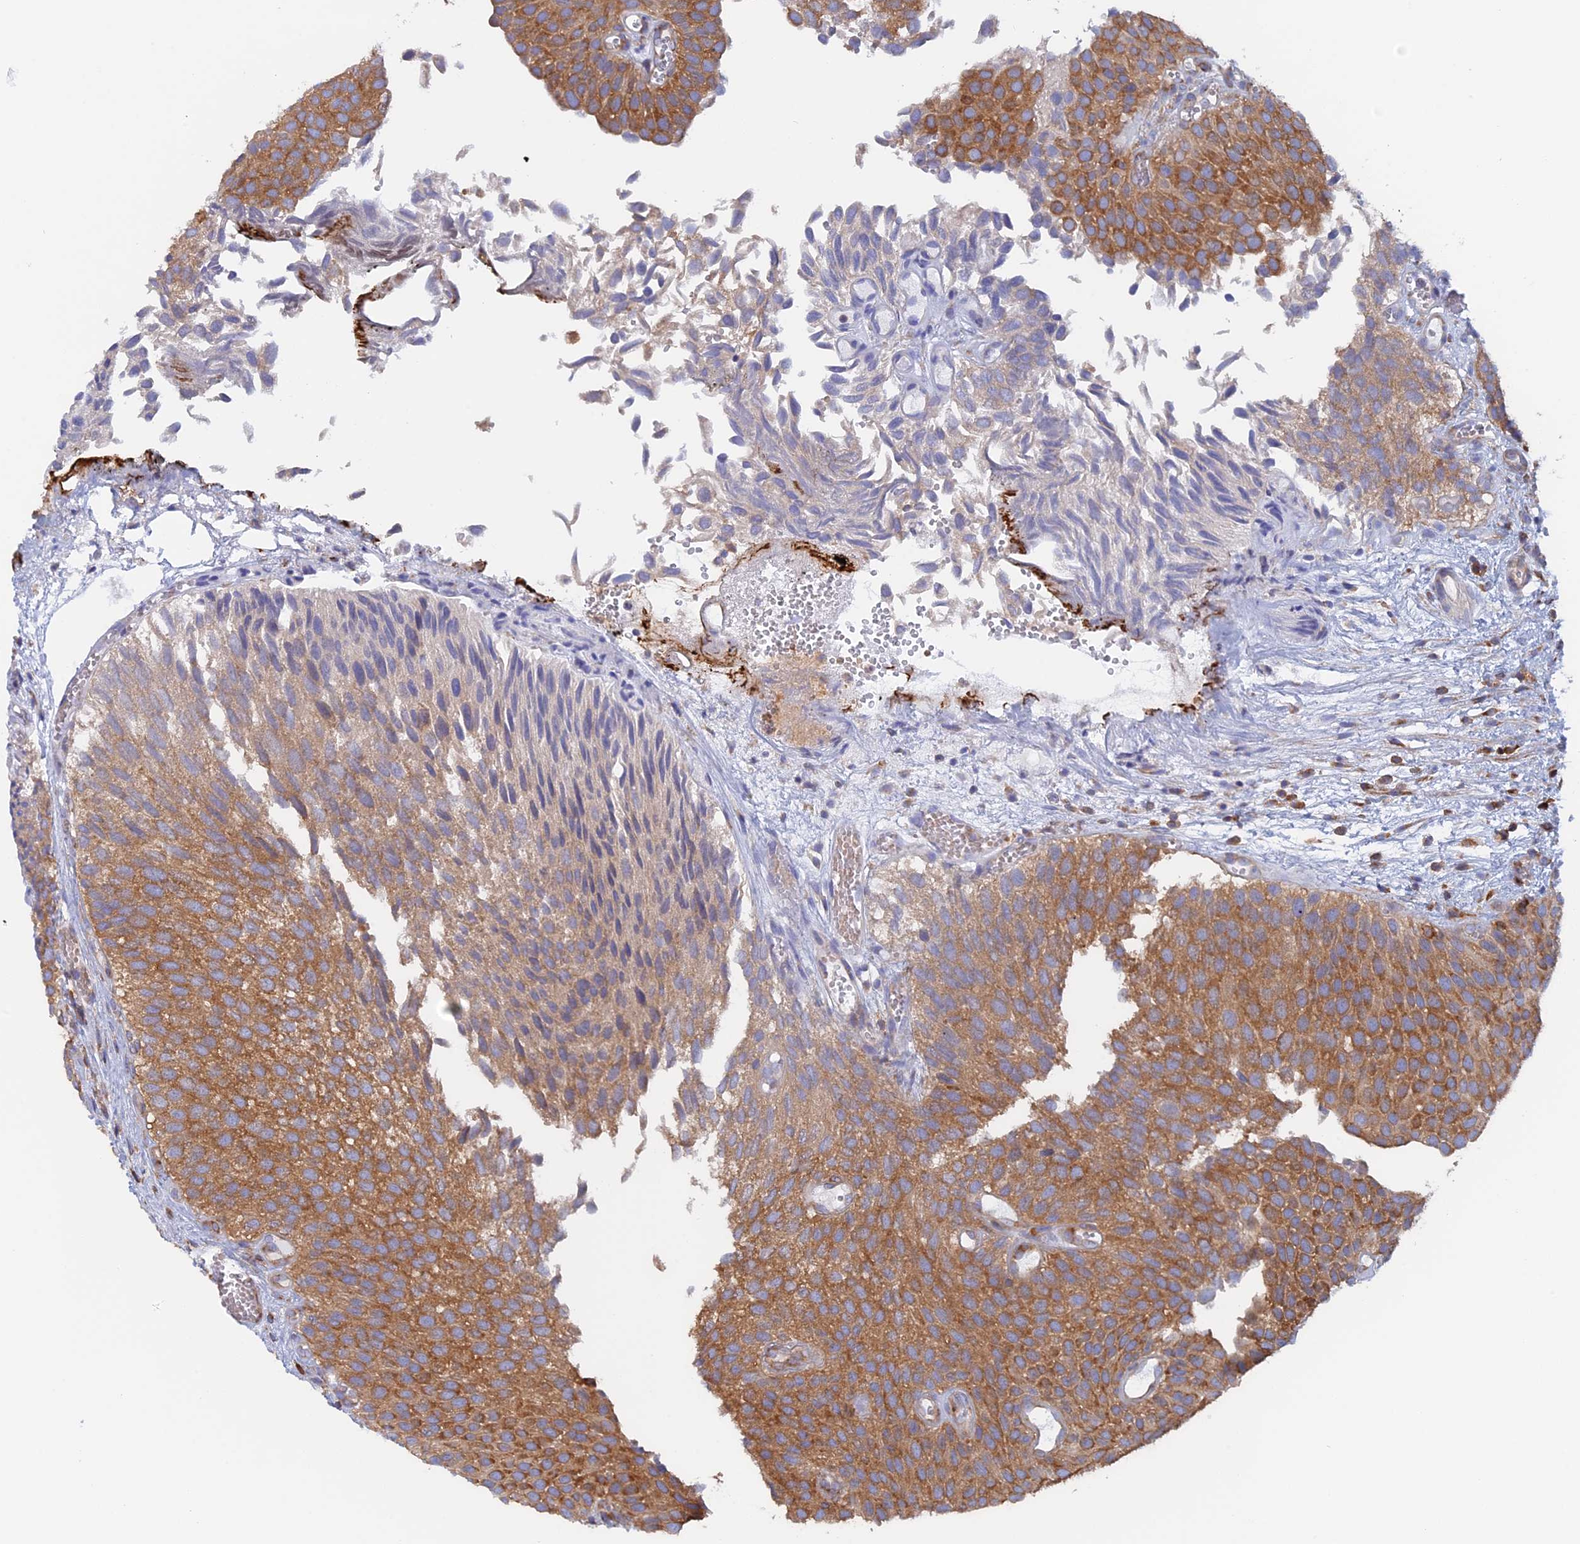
{"staining": {"intensity": "moderate", "quantity": ">75%", "location": "cytoplasmic/membranous"}, "tissue": "urothelial cancer", "cell_type": "Tumor cells", "image_type": "cancer", "snomed": [{"axis": "morphology", "description": "Urothelial carcinoma, Low grade"}, {"axis": "topography", "description": "Urinary bladder"}], "caption": "The image shows a brown stain indicating the presence of a protein in the cytoplasmic/membranous of tumor cells in urothelial cancer.", "gene": "GMIP", "patient": {"sex": "male", "age": 89}}